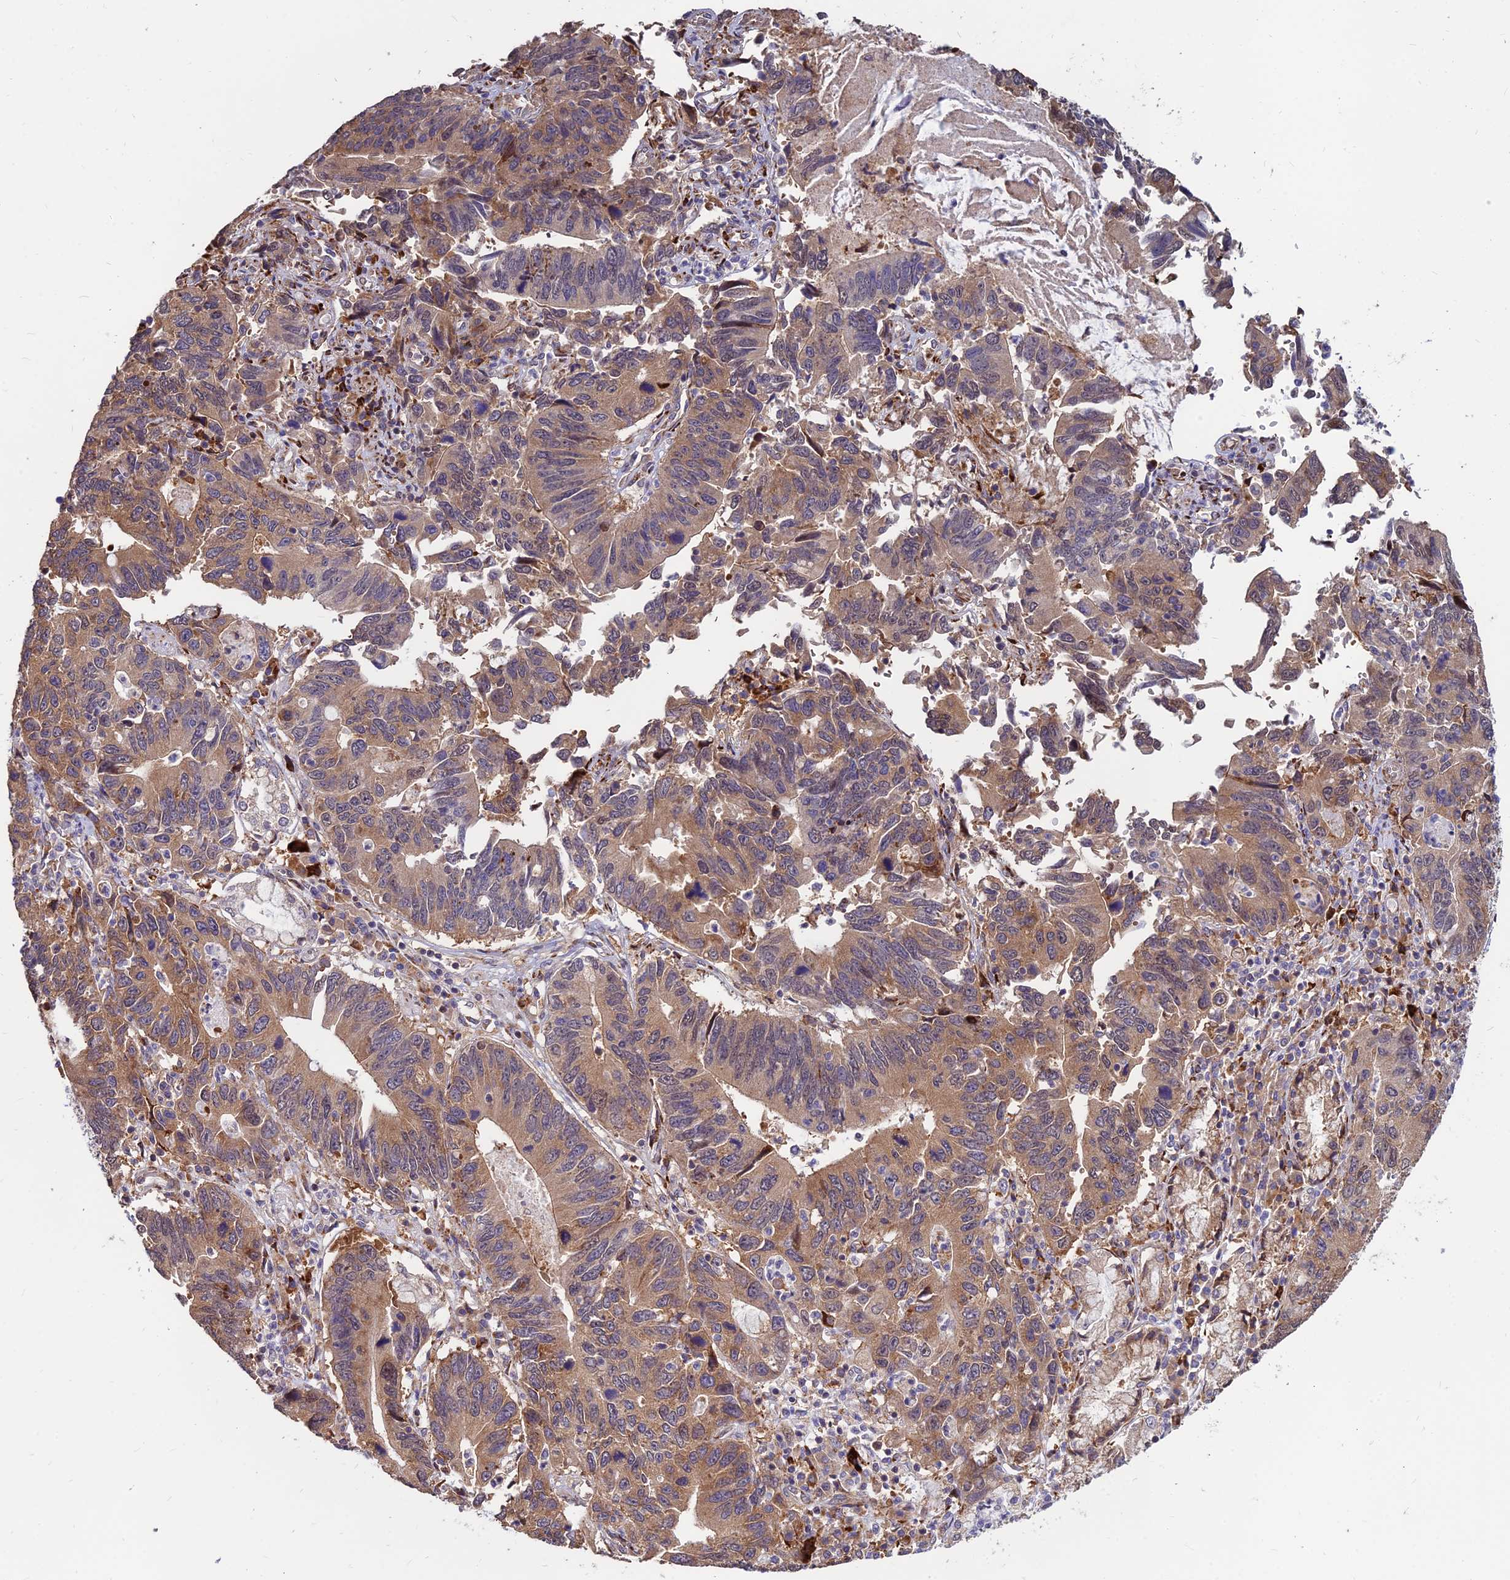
{"staining": {"intensity": "moderate", "quantity": ">75%", "location": "cytoplasmic/membranous"}, "tissue": "stomach cancer", "cell_type": "Tumor cells", "image_type": "cancer", "snomed": [{"axis": "morphology", "description": "Adenocarcinoma, NOS"}, {"axis": "topography", "description": "Stomach"}], "caption": "Stomach cancer (adenocarcinoma) tissue exhibits moderate cytoplasmic/membranous staining in approximately >75% of tumor cells", "gene": "CCT6B", "patient": {"sex": "male", "age": 59}}